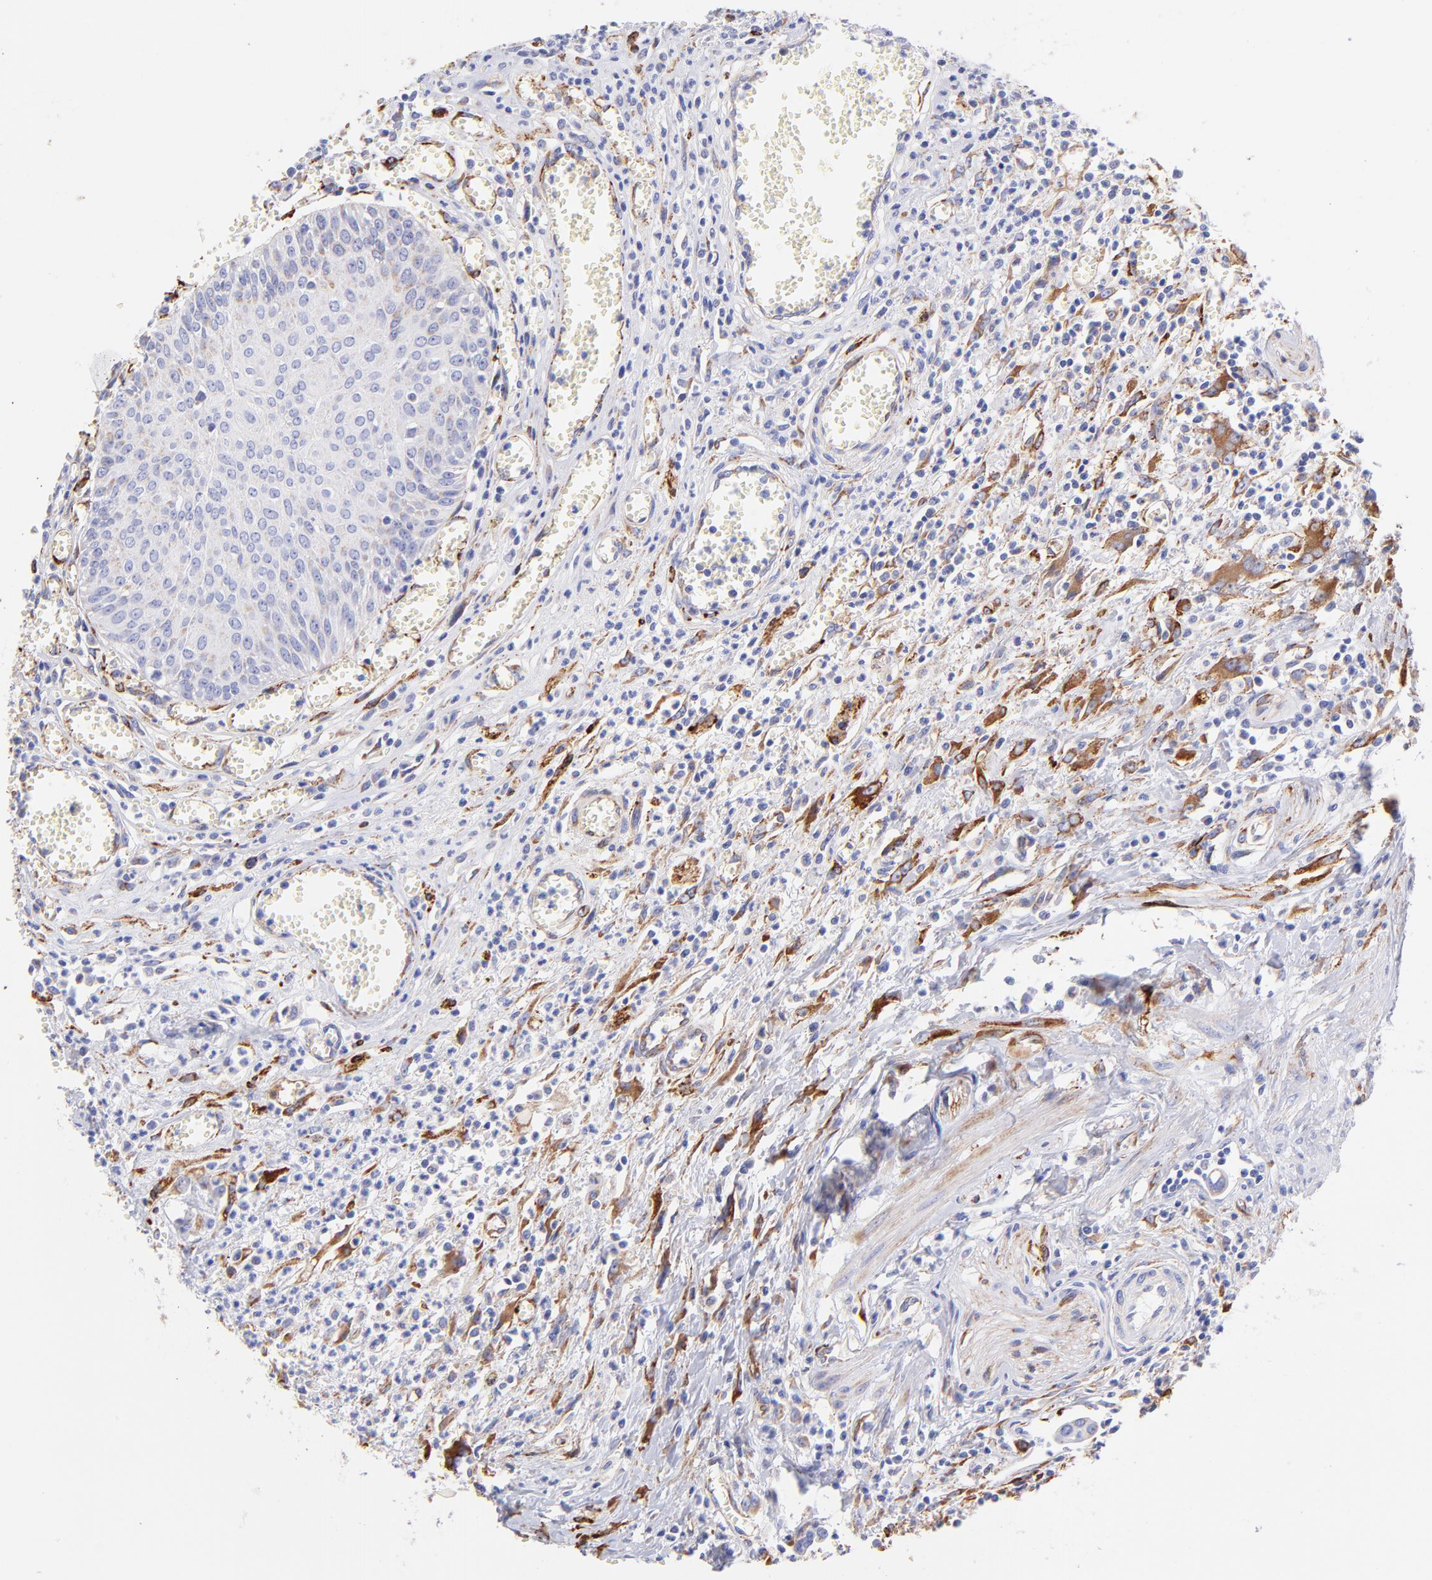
{"staining": {"intensity": "weak", "quantity": "<25%", "location": "cytoplasmic/membranous"}, "tissue": "urothelial cancer", "cell_type": "Tumor cells", "image_type": "cancer", "snomed": [{"axis": "morphology", "description": "Urothelial carcinoma, High grade"}, {"axis": "topography", "description": "Urinary bladder"}], "caption": "DAB (3,3'-diaminobenzidine) immunohistochemical staining of high-grade urothelial carcinoma exhibits no significant staining in tumor cells.", "gene": "SPARC", "patient": {"sex": "male", "age": 66}}